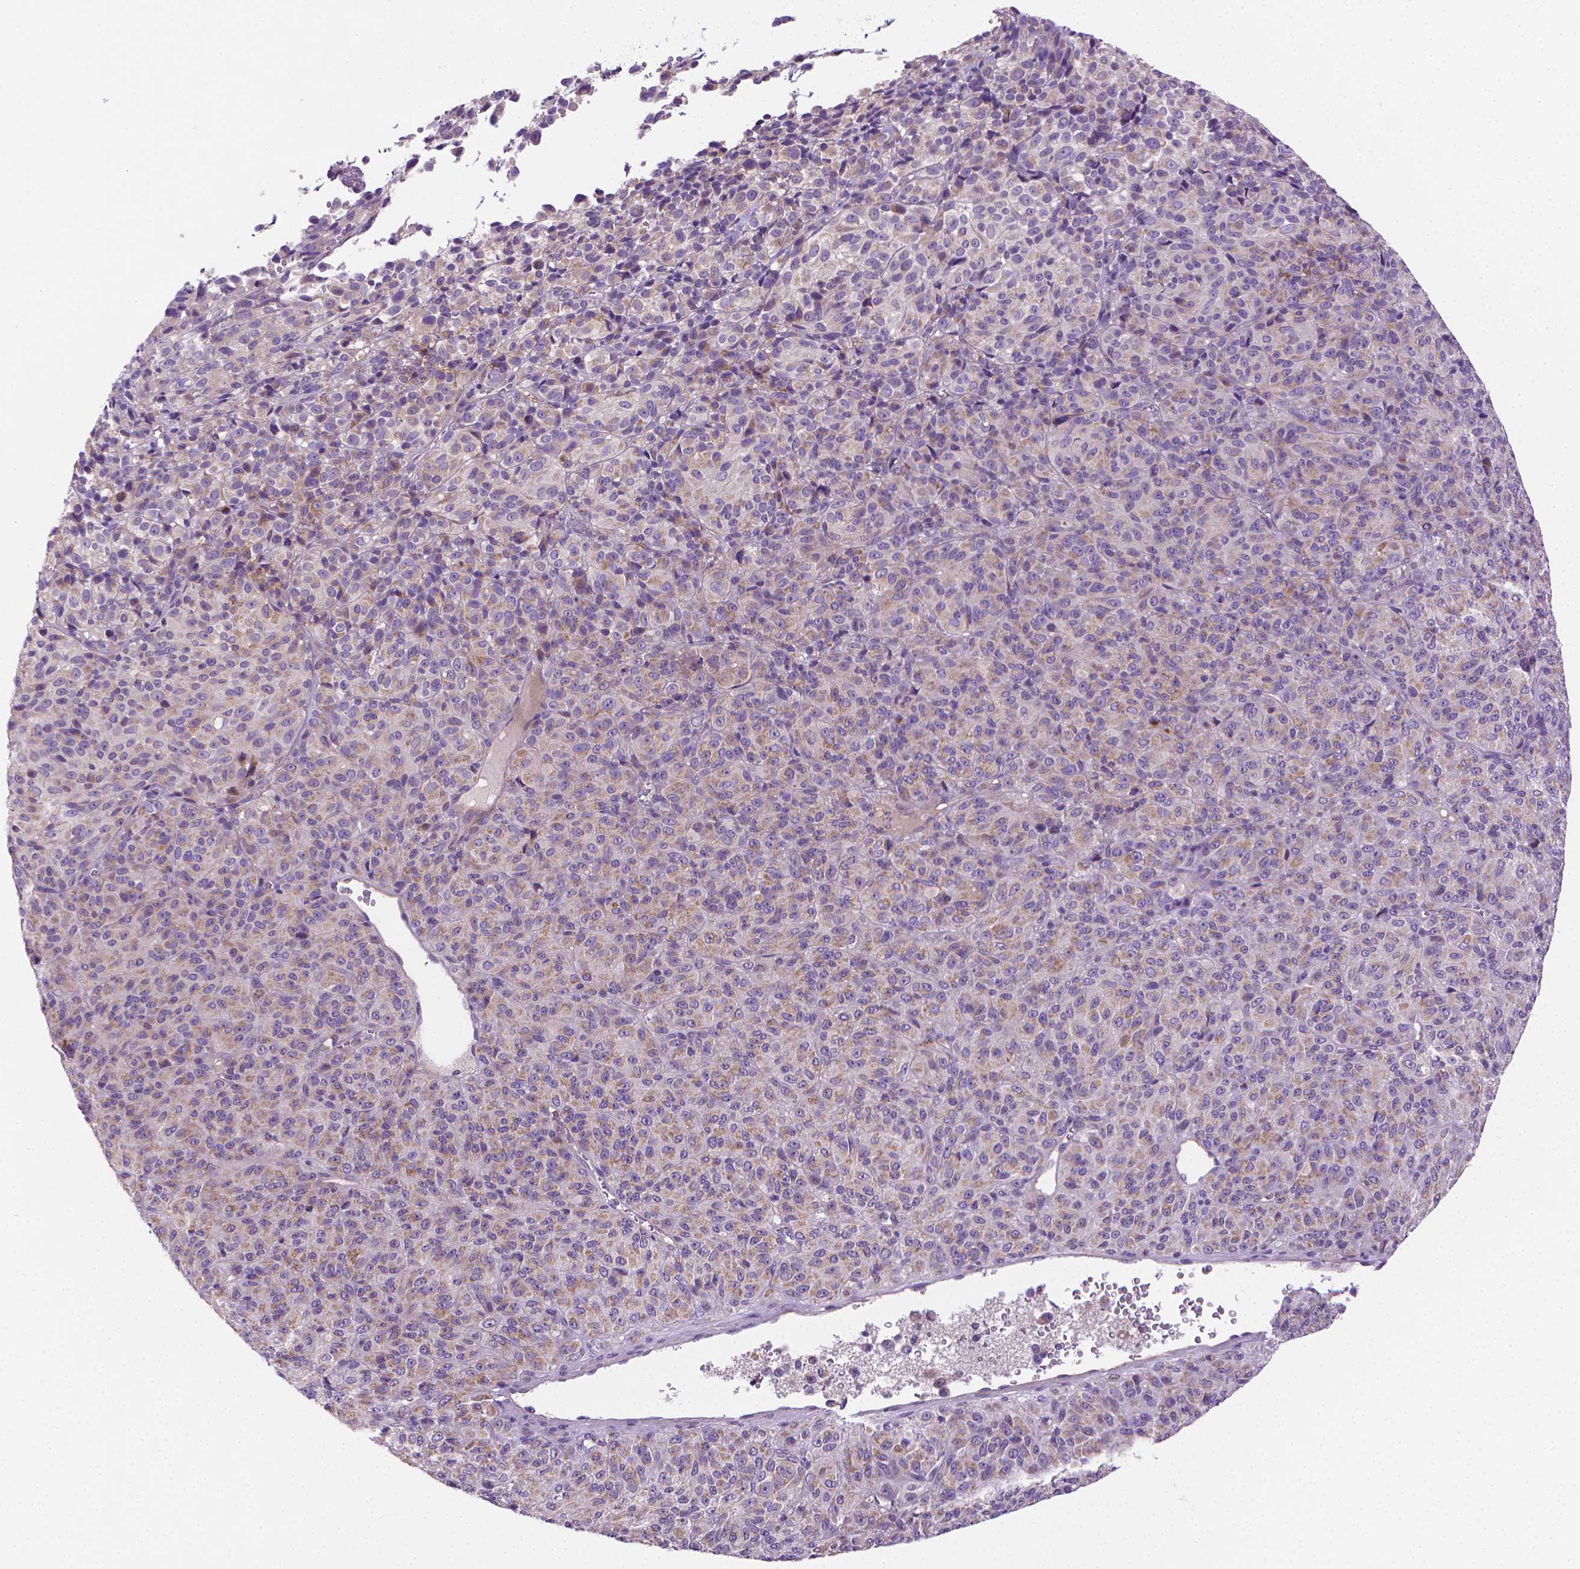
{"staining": {"intensity": "negative", "quantity": "none", "location": "none"}, "tissue": "melanoma", "cell_type": "Tumor cells", "image_type": "cancer", "snomed": [{"axis": "morphology", "description": "Malignant melanoma, Metastatic site"}, {"axis": "topography", "description": "Brain"}], "caption": "DAB immunohistochemical staining of human melanoma shows no significant staining in tumor cells.", "gene": "SLC51B", "patient": {"sex": "female", "age": 56}}